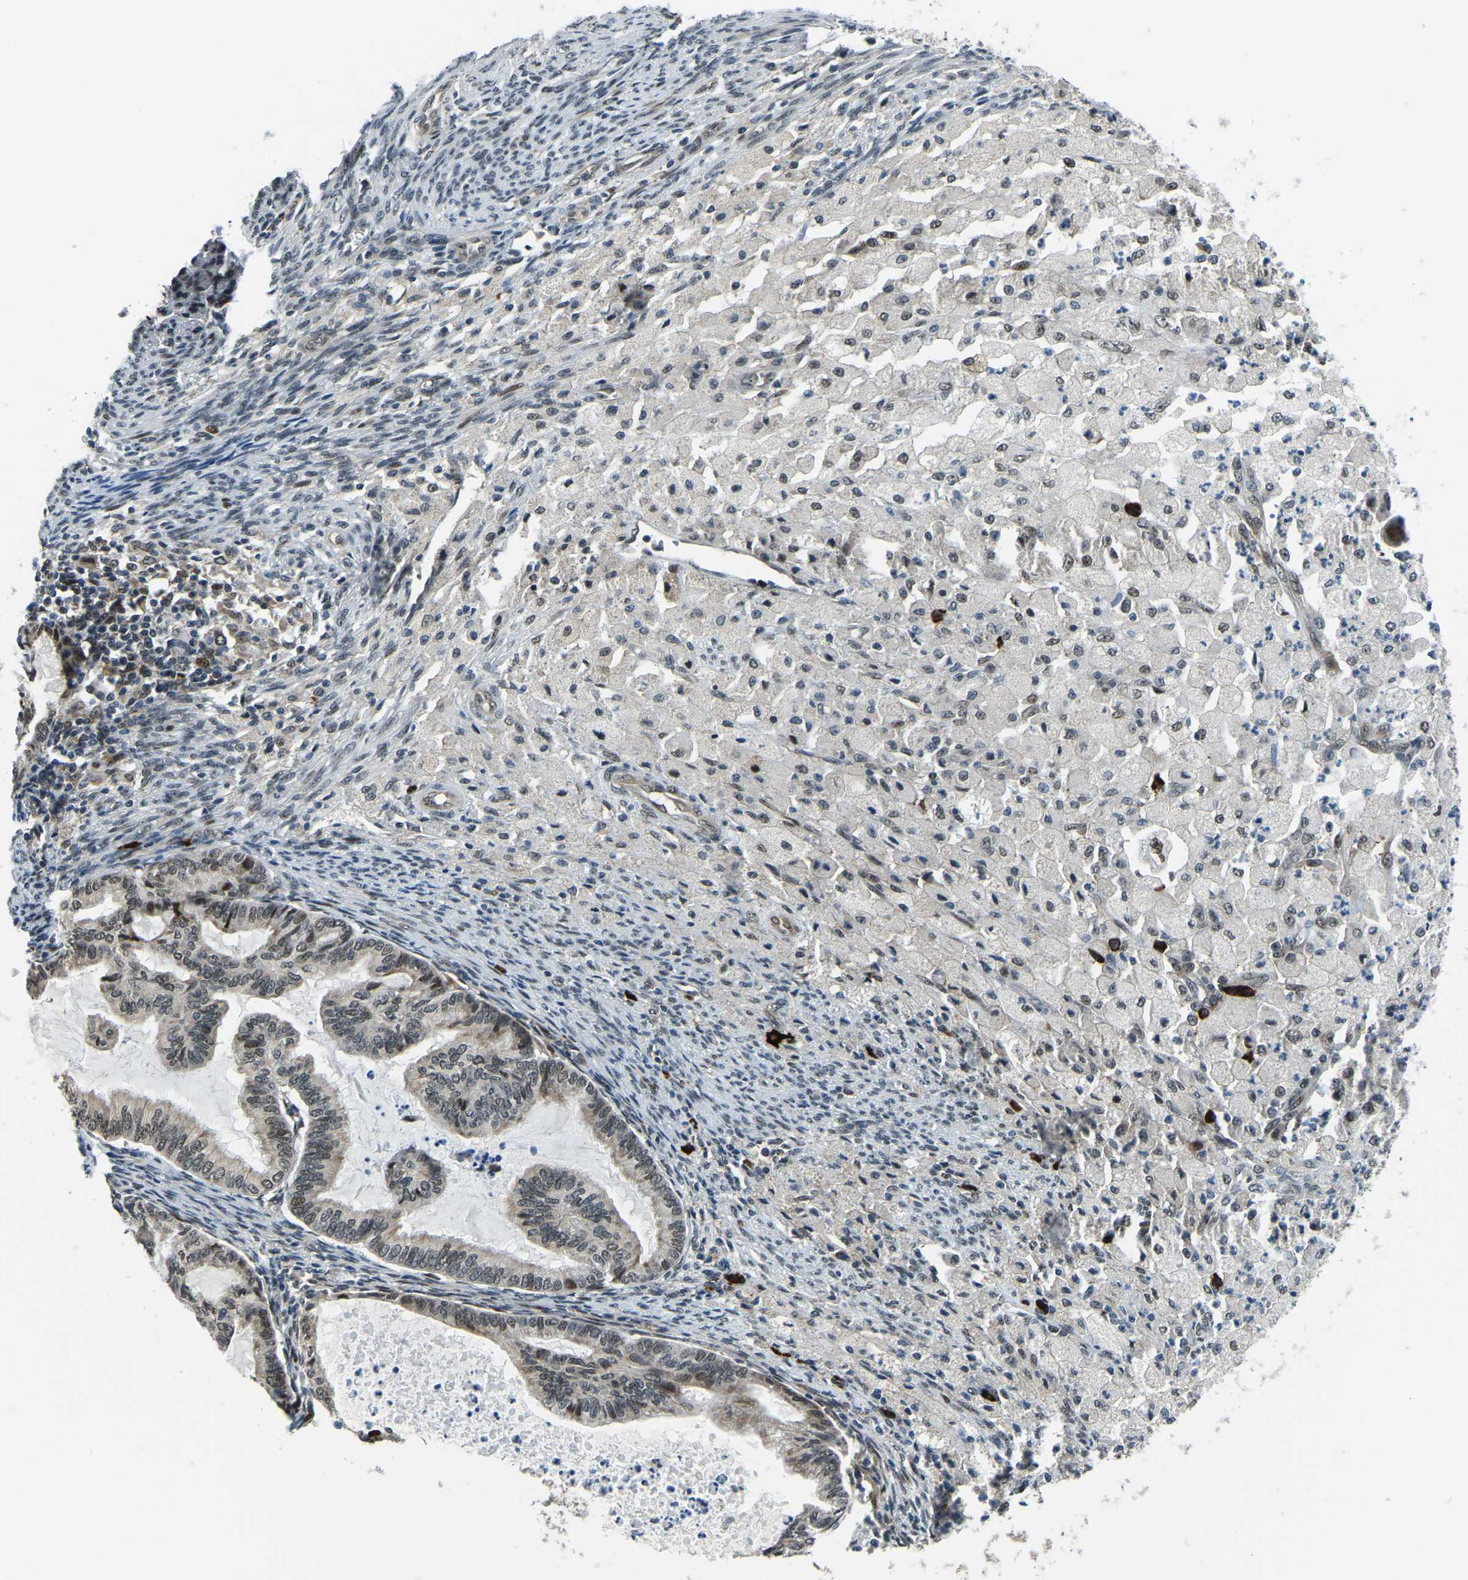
{"staining": {"intensity": "moderate", "quantity": "<25%", "location": "cytoplasmic/membranous,nuclear"}, "tissue": "cervical cancer", "cell_type": "Tumor cells", "image_type": "cancer", "snomed": [{"axis": "morphology", "description": "Normal tissue, NOS"}, {"axis": "morphology", "description": "Adenocarcinoma, NOS"}, {"axis": "topography", "description": "Cervix"}, {"axis": "topography", "description": "Endometrium"}], "caption": "This photomicrograph shows immunohistochemistry (IHC) staining of human cervical cancer (adenocarcinoma), with low moderate cytoplasmic/membranous and nuclear expression in about <25% of tumor cells.", "gene": "ING2", "patient": {"sex": "female", "age": 86}}